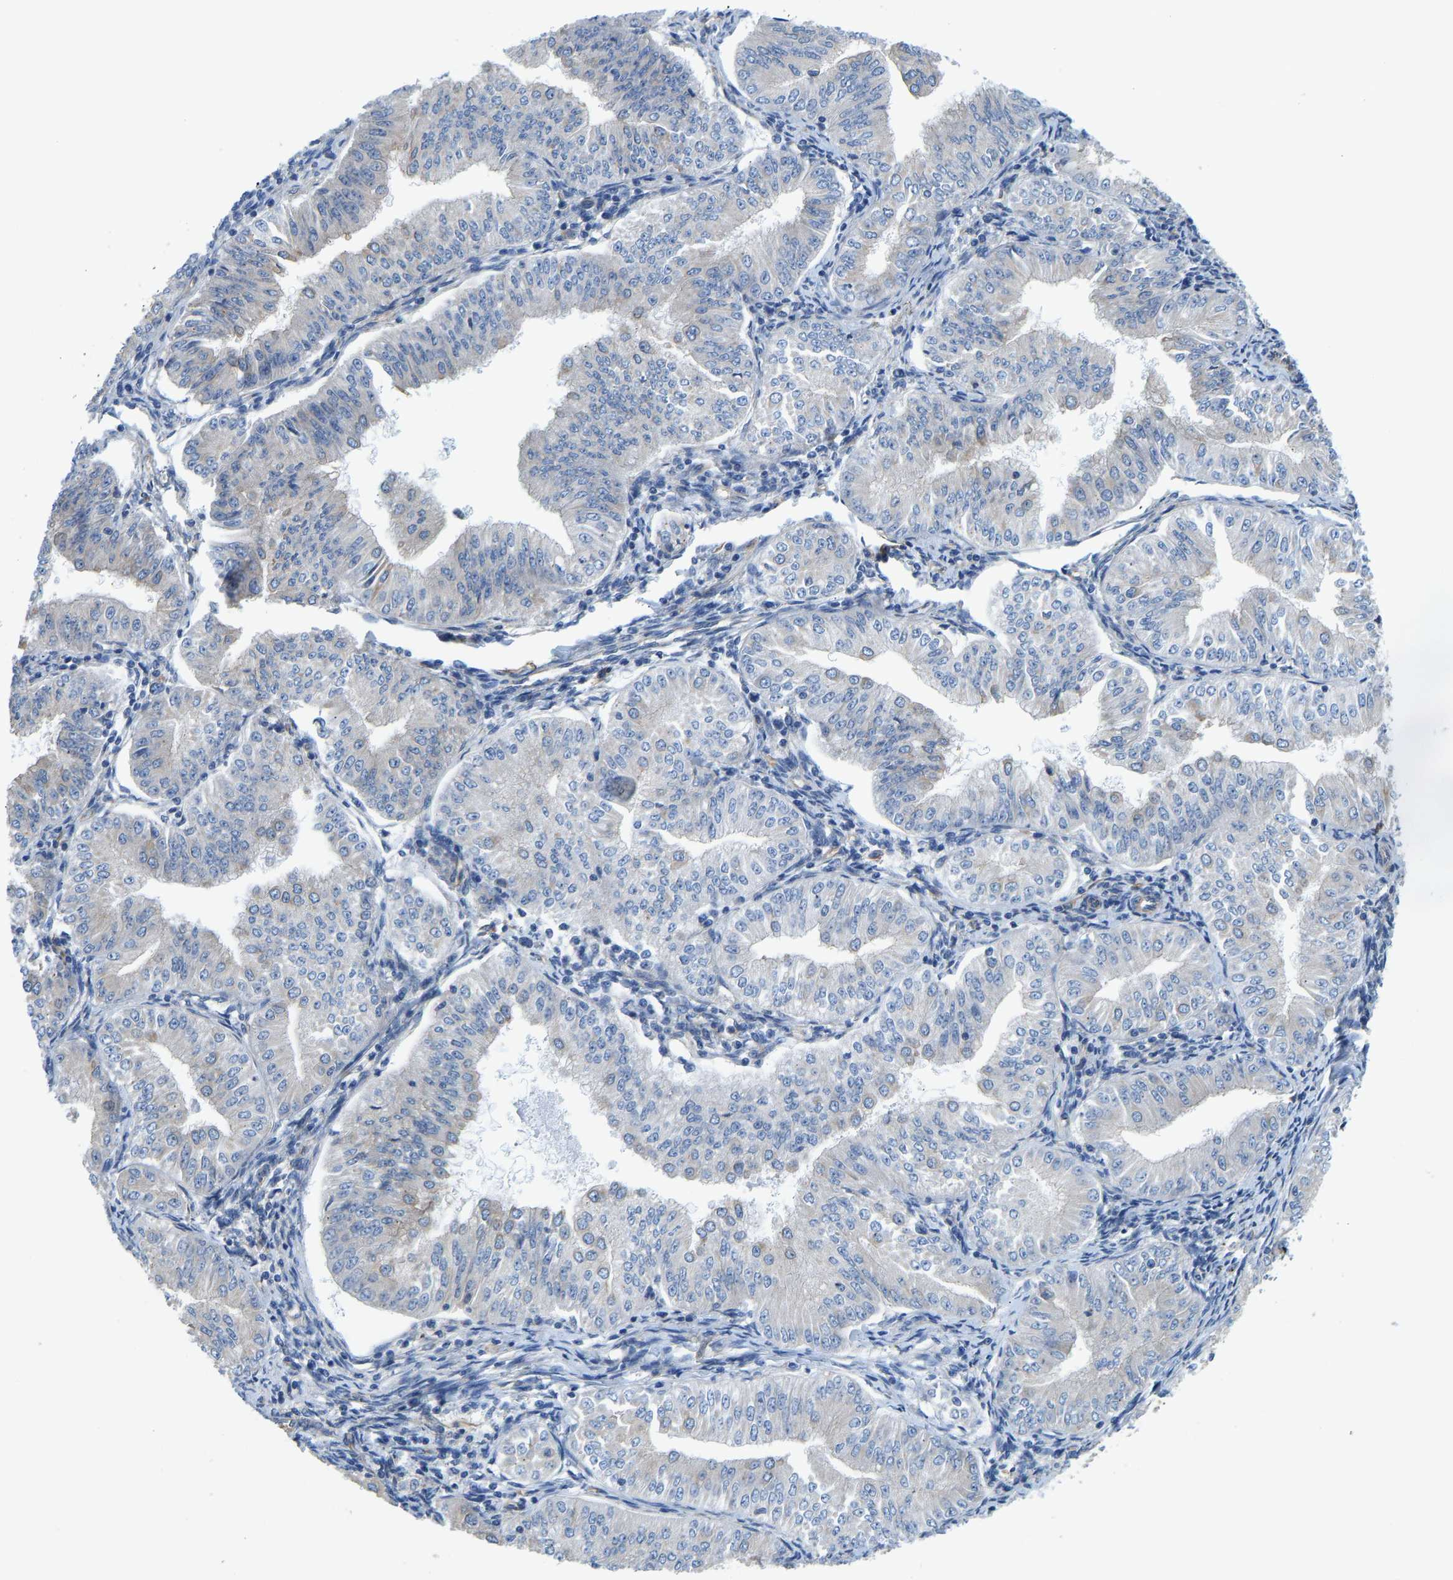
{"staining": {"intensity": "negative", "quantity": "none", "location": "none"}, "tissue": "endometrial cancer", "cell_type": "Tumor cells", "image_type": "cancer", "snomed": [{"axis": "morphology", "description": "Normal tissue, NOS"}, {"axis": "morphology", "description": "Adenocarcinoma, NOS"}, {"axis": "topography", "description": "Endometrium"}], "caption": "The image reveals no staining of tumor cells in endometrial cancer.", "gene": "CHAD", "patient": {"sex": "female", "age": 53}}